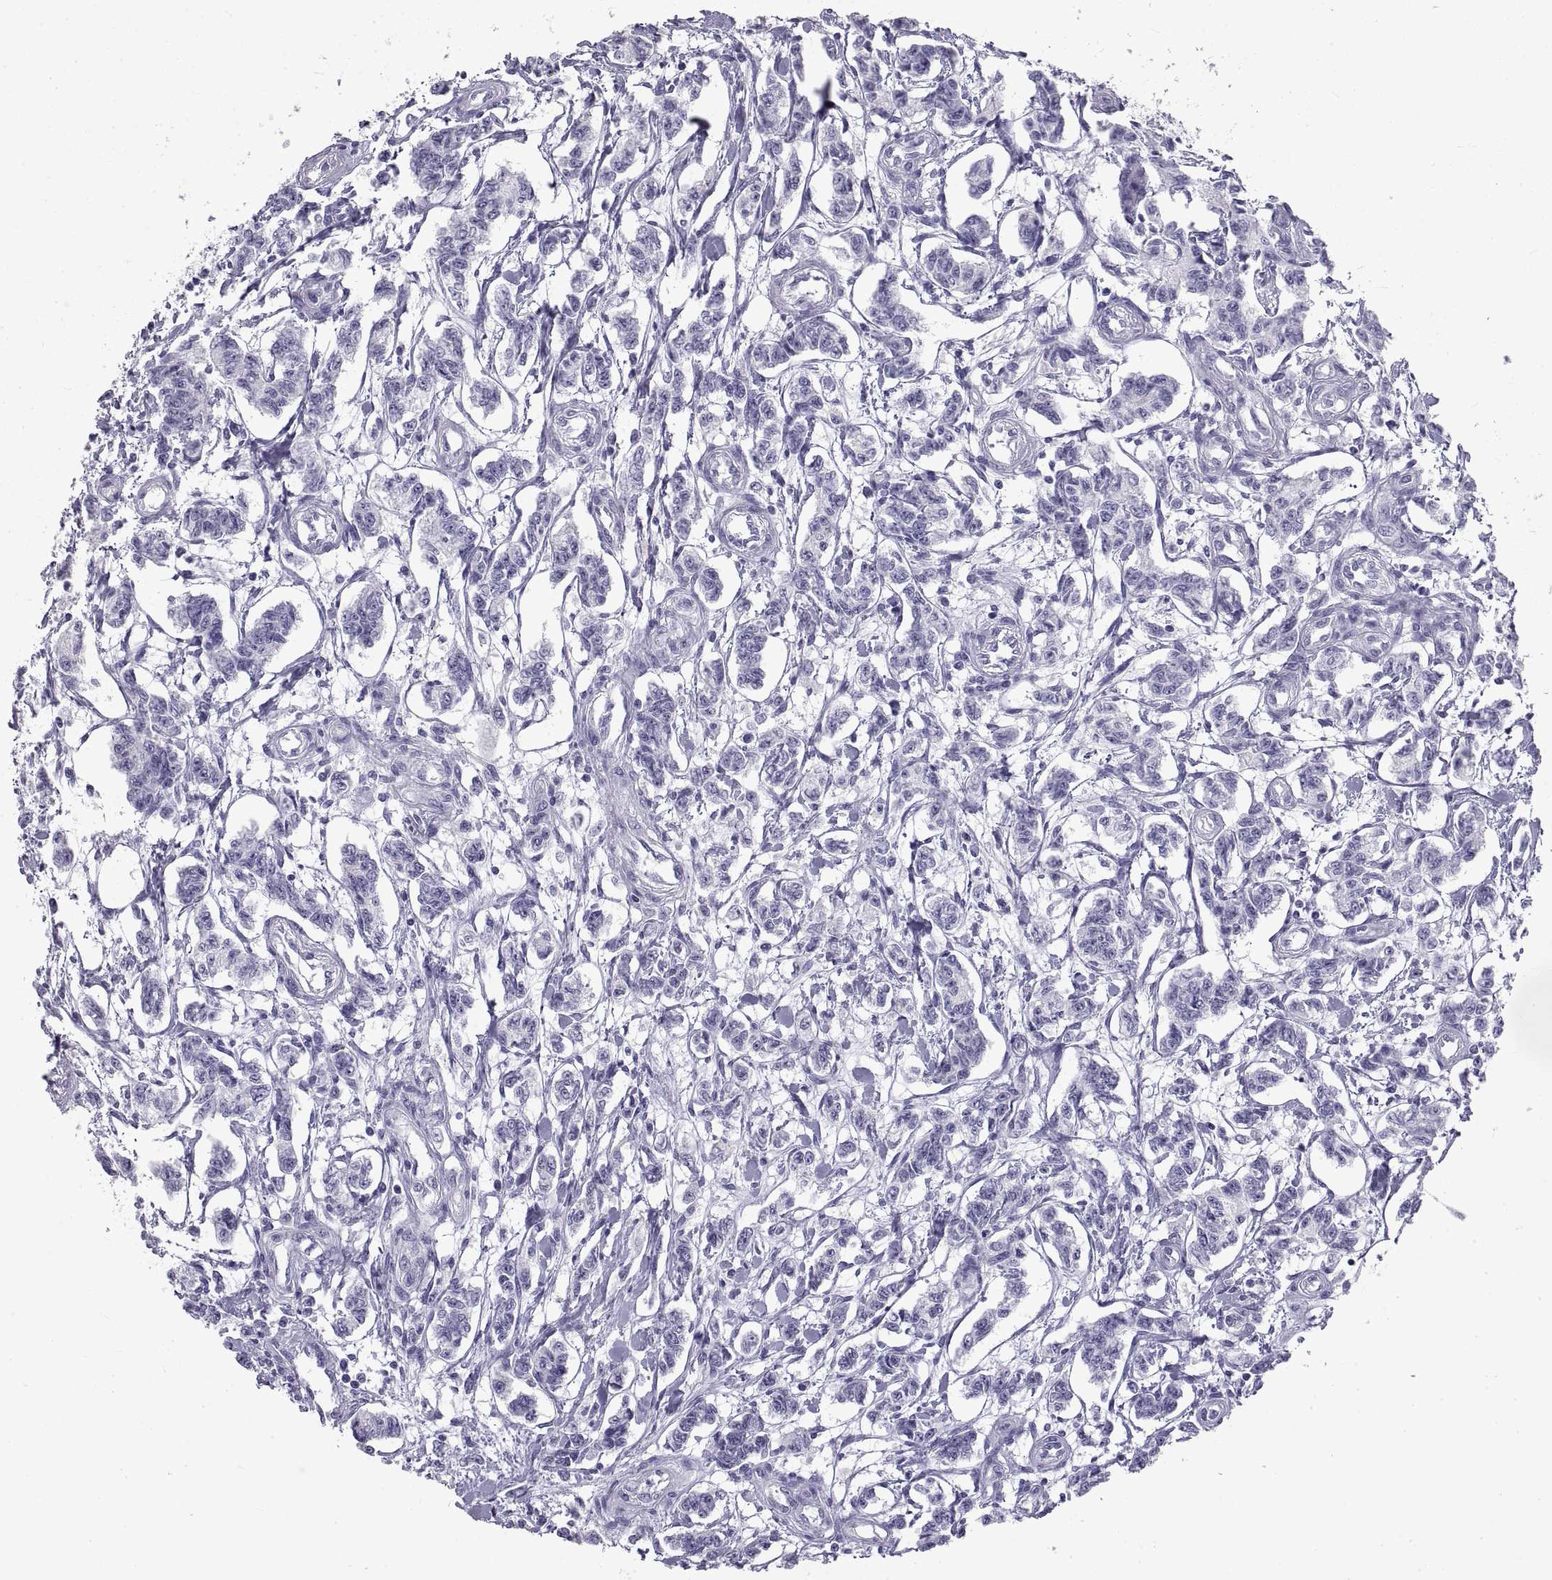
{"staining": {"intensity": "negative", "quantity": "none", "location": "none"}, "tissue": "carcinoid", "cell_type": "Tumor cells", "image_type": "cancer", "snomed": [{"axis": "morphology", "description": "Carcinoid, malignant, NOS"}, {"axis": "topography", "description": "Kidney"}], "caption": "Immunohistochemical staining of carcinoid displays no significant positivity in tumor cells.", "gene": "RLBP1", "patient": {"sex": "female", "age": 41}}